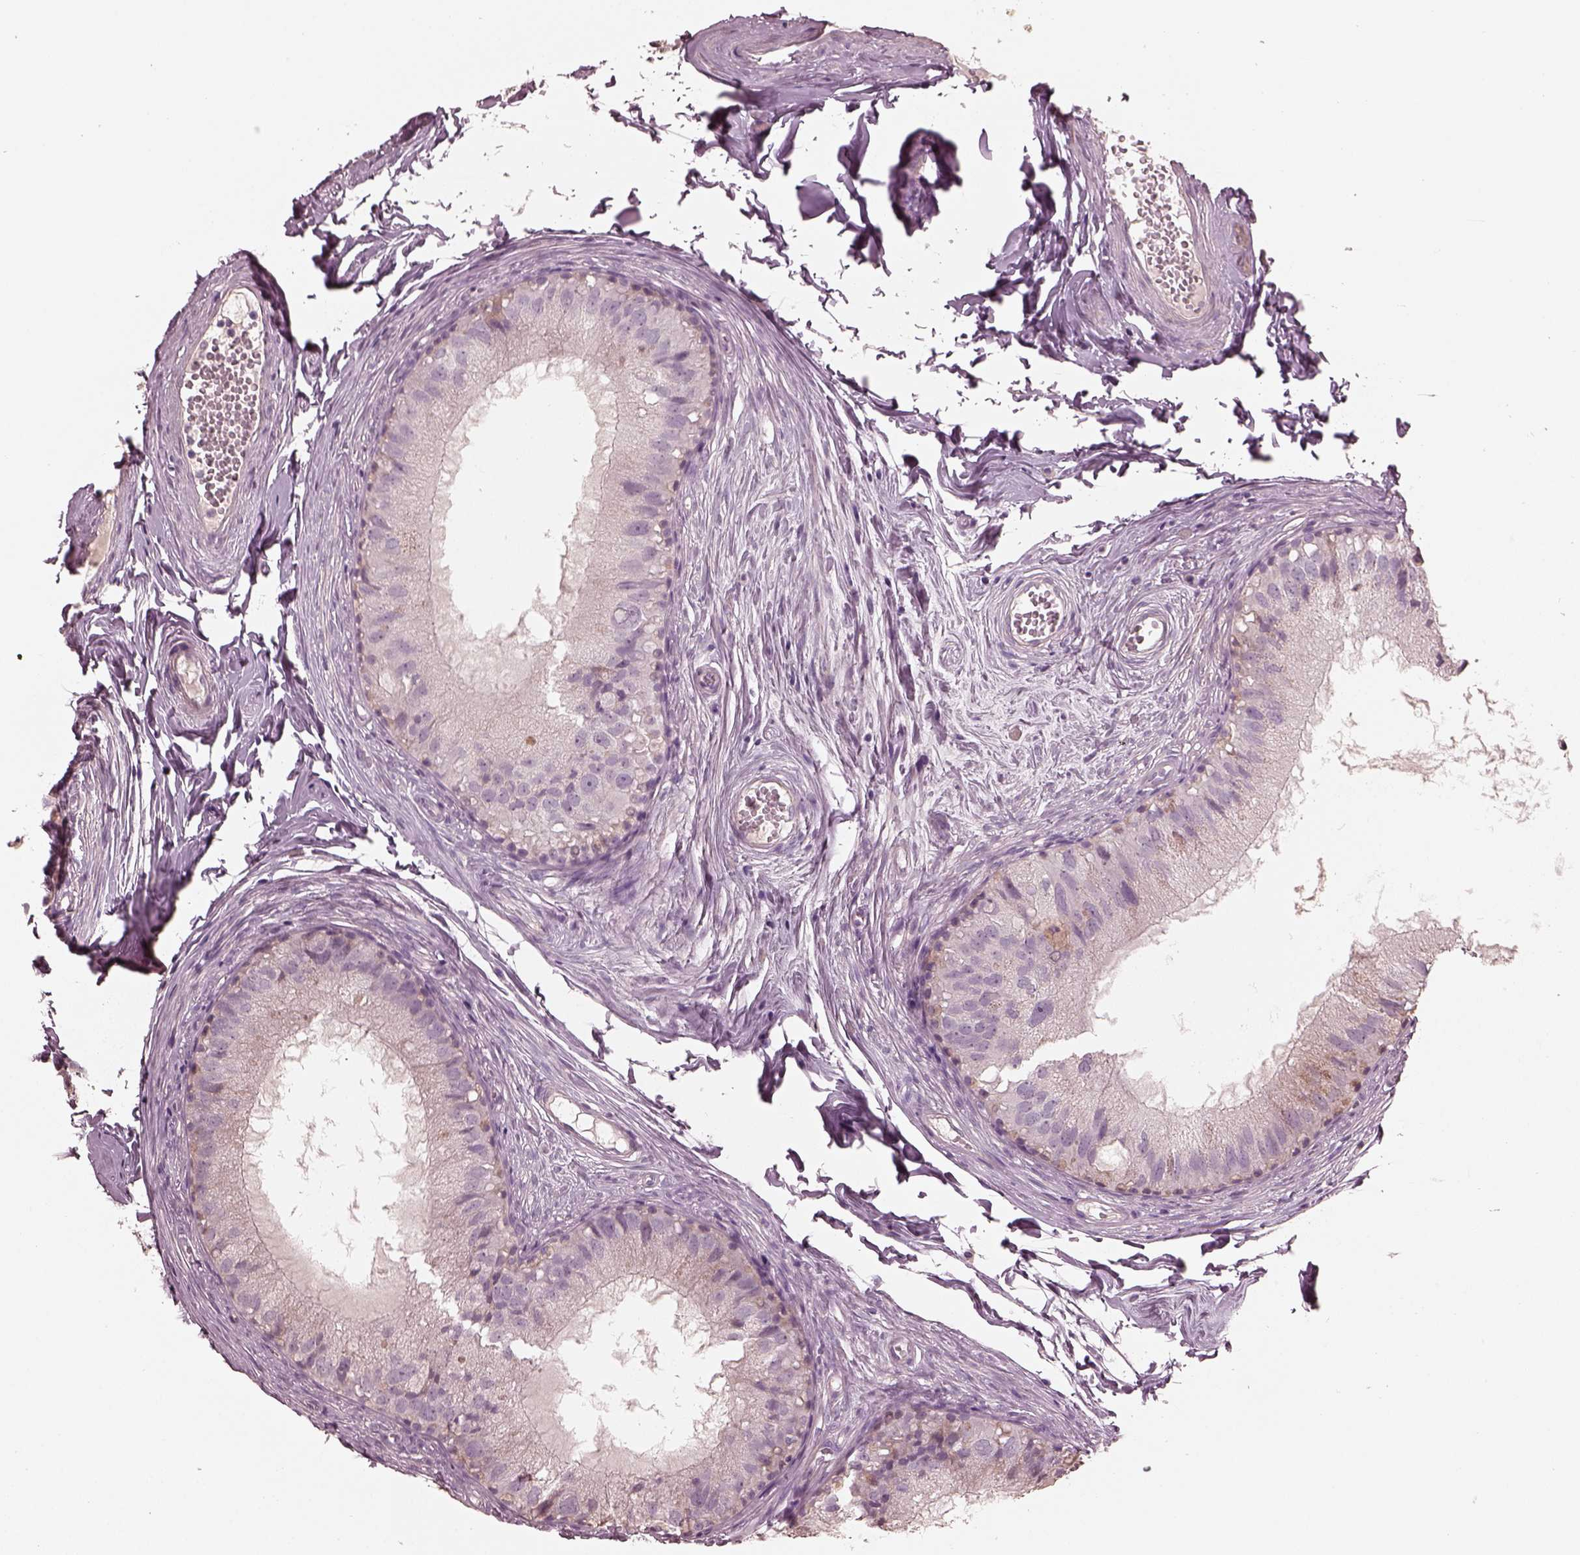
{"staining": {"intensity": "negative", "quantity": "none", "location": "none"}, "tissue": "epididymis", "cell_type": "Glandular cells", "image_type": "normal", "snomed": [{"axis": "morphology", "description": "Normal tissue, NOS"}, {"axis": "topography", "description": "Epididymis"}], "caption": "An immunohistochemistry (IHC) image of normal epididymis is shown. There is no staining in glandular cells of epididymis.", "gene": "OPTC", "patient": {"sex": "male", "age": 45}}